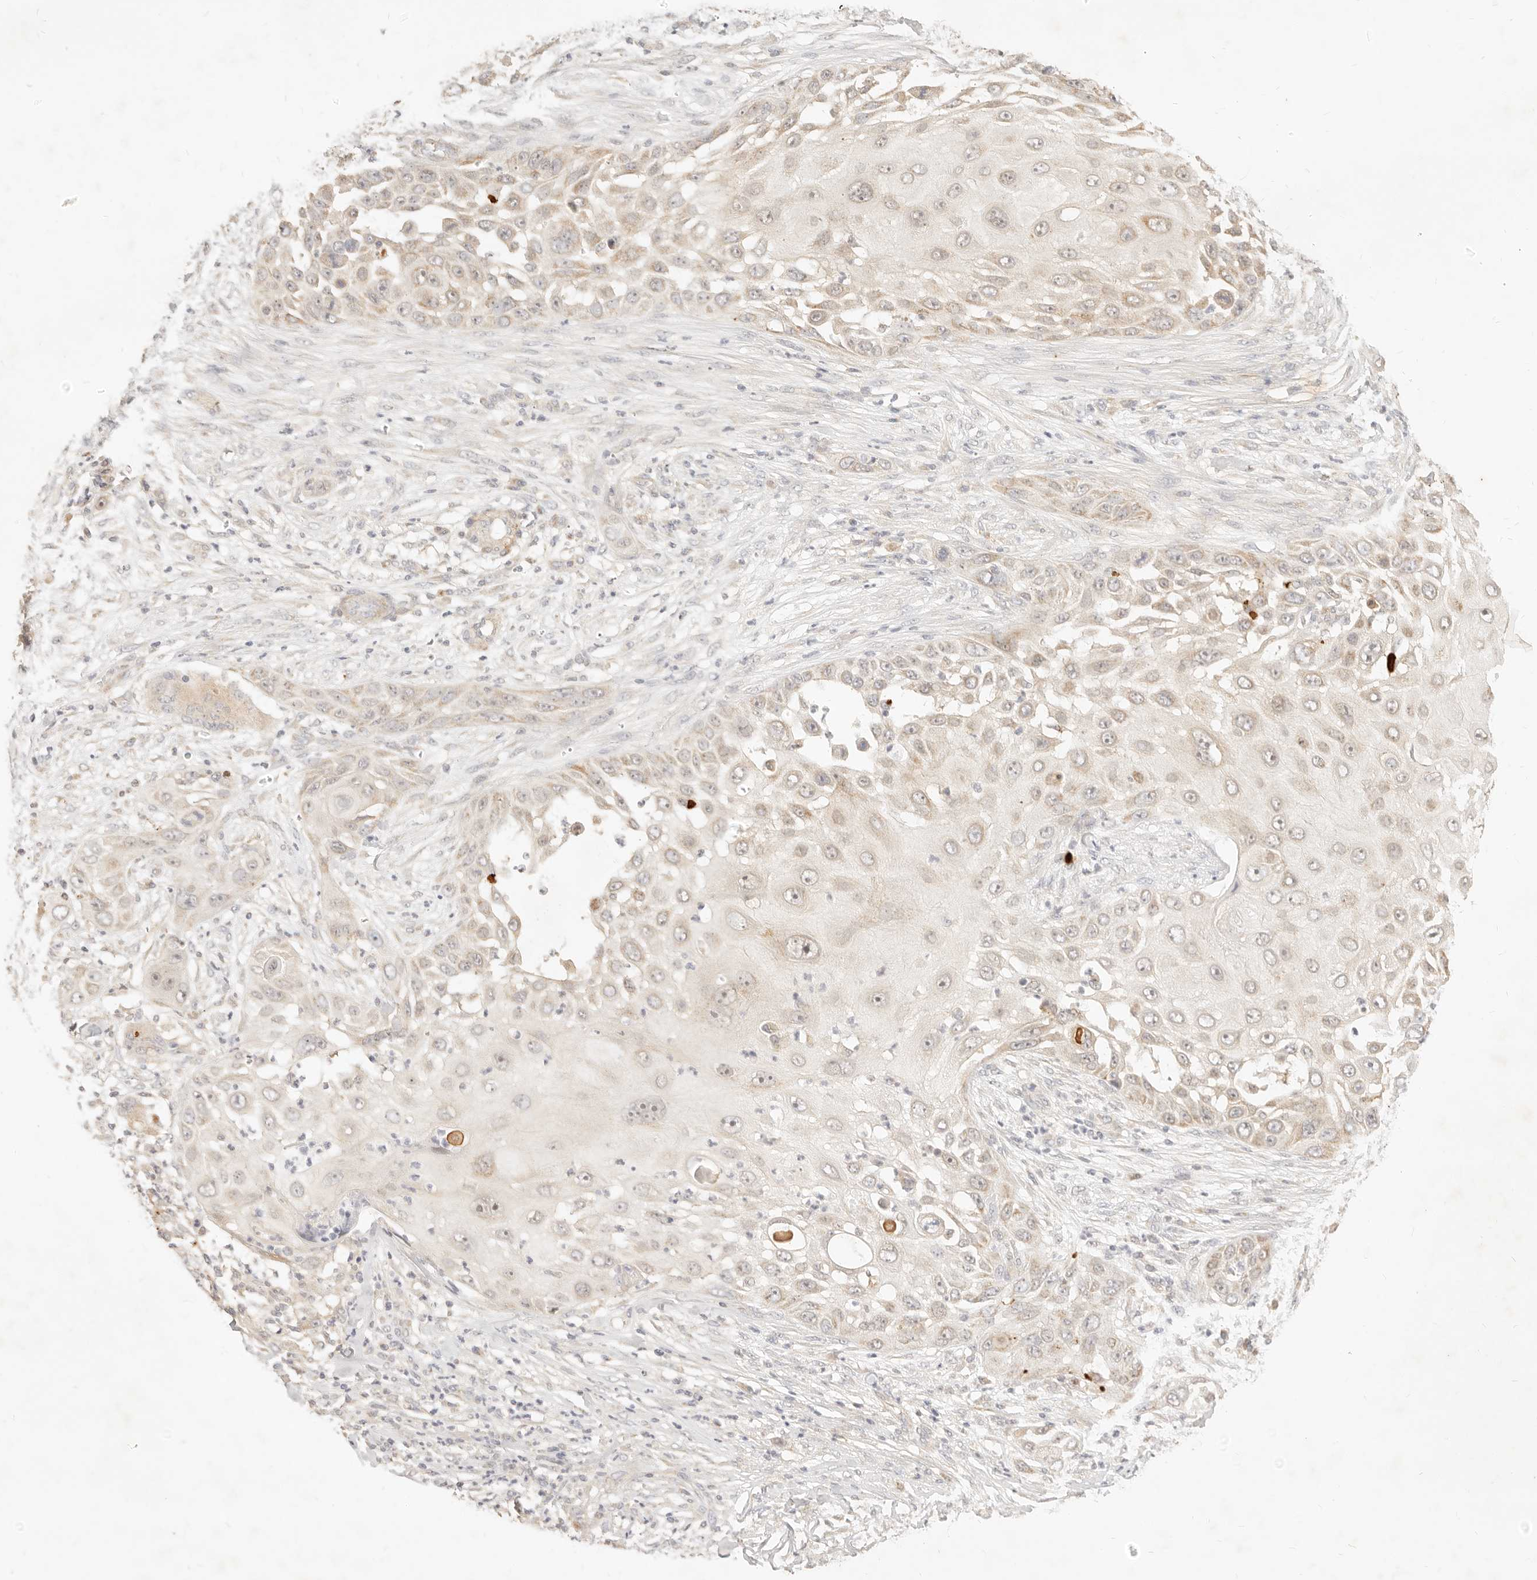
{"staining": {"intensity": "moderate", "quantity": "<25%", "location": "cytoplasmic/membranous"}, "tissue": "skin cancer", "cell_type": "Tumor cells", "image_type": "cancer", "snomed": [{"axis": "morphology", "description": "Squamous cell carcinoma, NOS"}, {"axis": "topography", "description": "Skin"}], "caption": "DAB immunohistochemical staining of human skin cancer displays moderate cytoplasmic/membranous protein expression in about <25% of tumor cells.", "gene": "RUBCNL", "patient": {"sex": "female", "age": 44}}